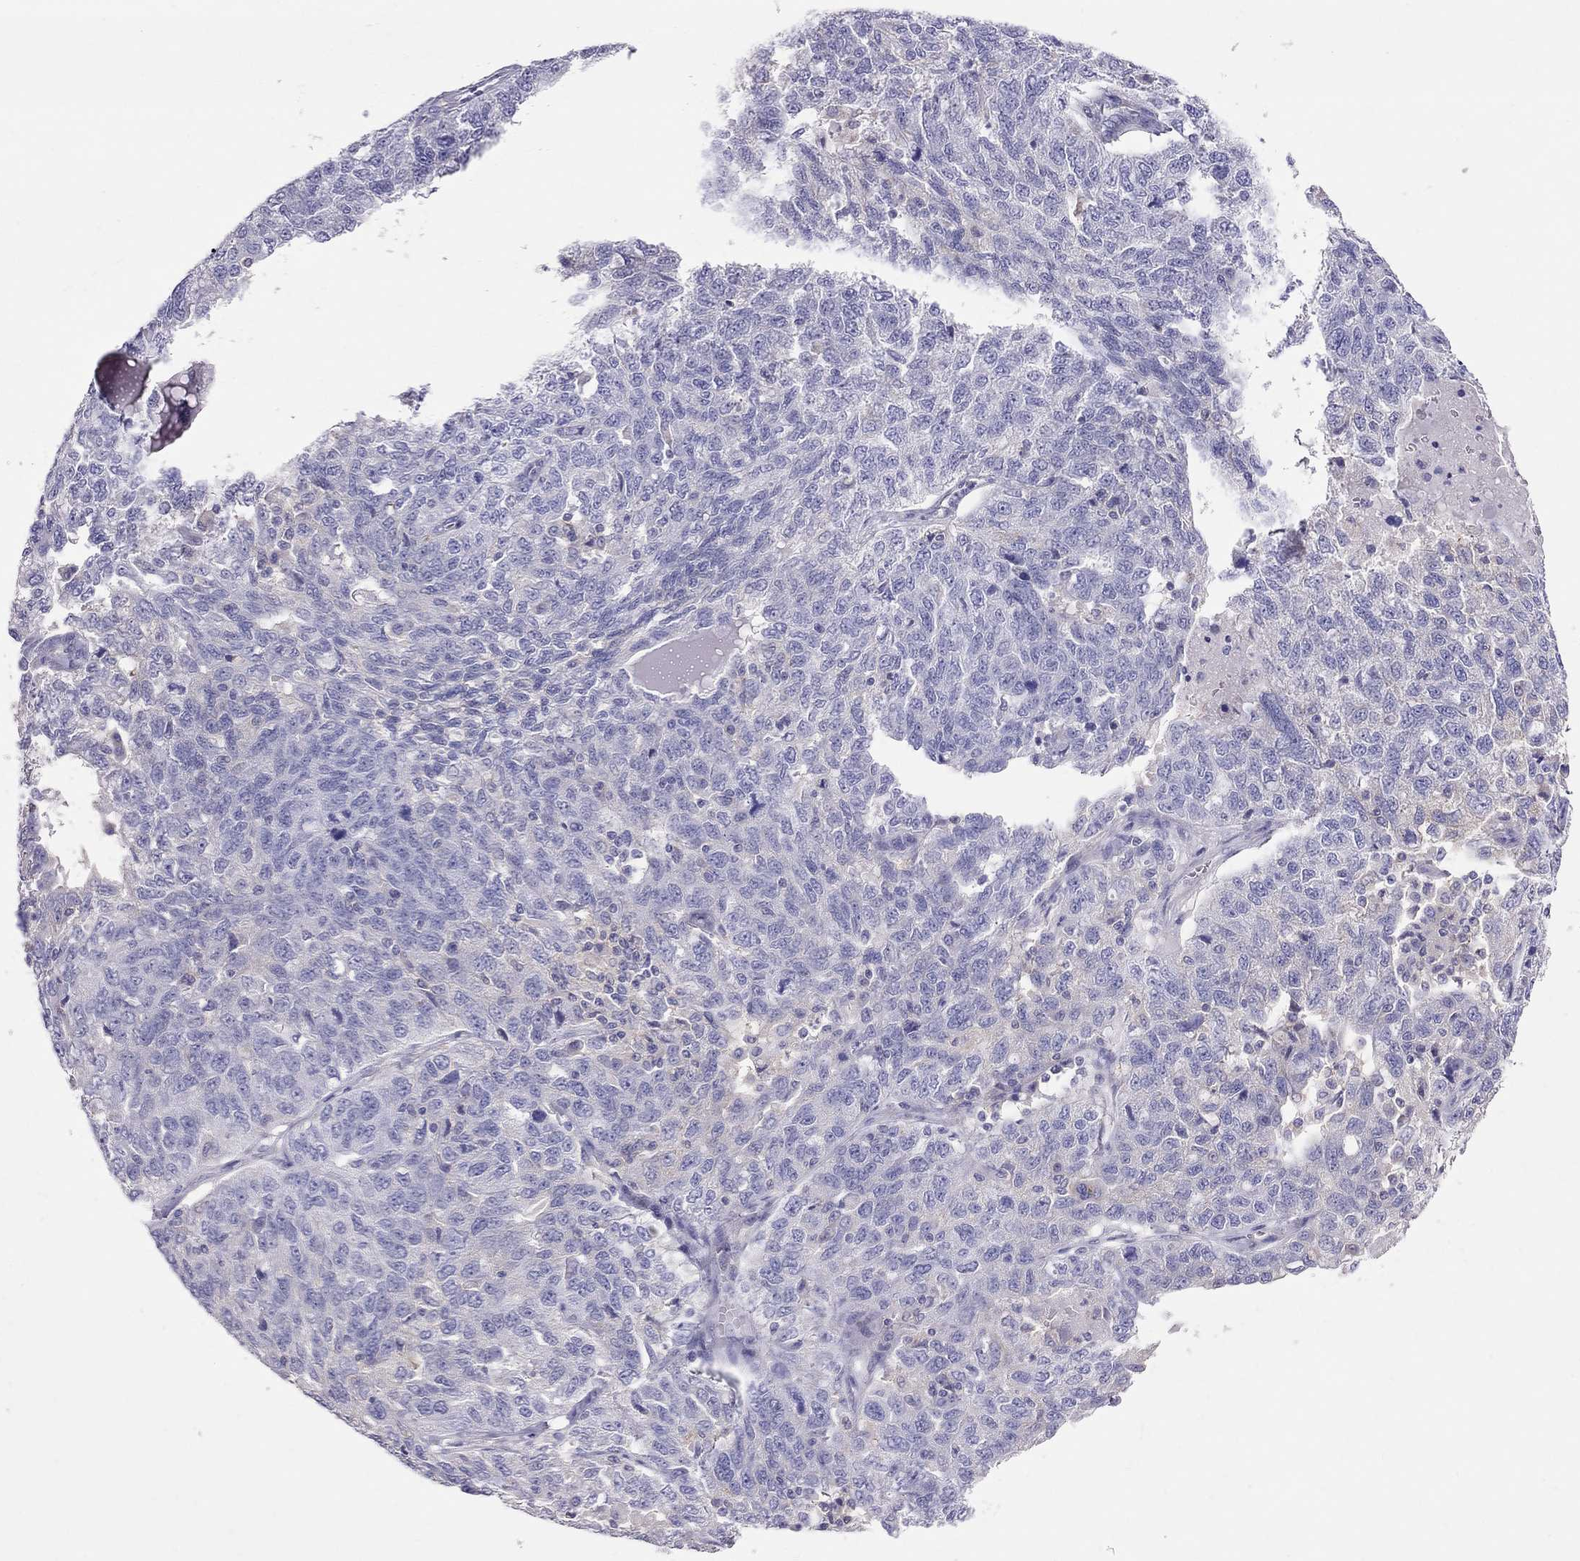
{"staining": {"intensity": "negative", "quantity": "none", "location": "none"}, "tissue": "ovarian cancer", "cell_type": "Tumor cells", "image_type": "cancer", "snomed": [{"axis": "morphology", "description": "Cystadenocarcinoma, serous, NOS"}, {"axis": "topography", "description": "Ovary"}], "caption": "An IHC image of ovarian cancer (serous cystadenocarcinoma) is shown. There is no staining in tumor cells of ovarian cancer (serous cystadenocarcinoma).", "gene": "ALOX15B", "patient": {"sex": "female", "age": 71}}